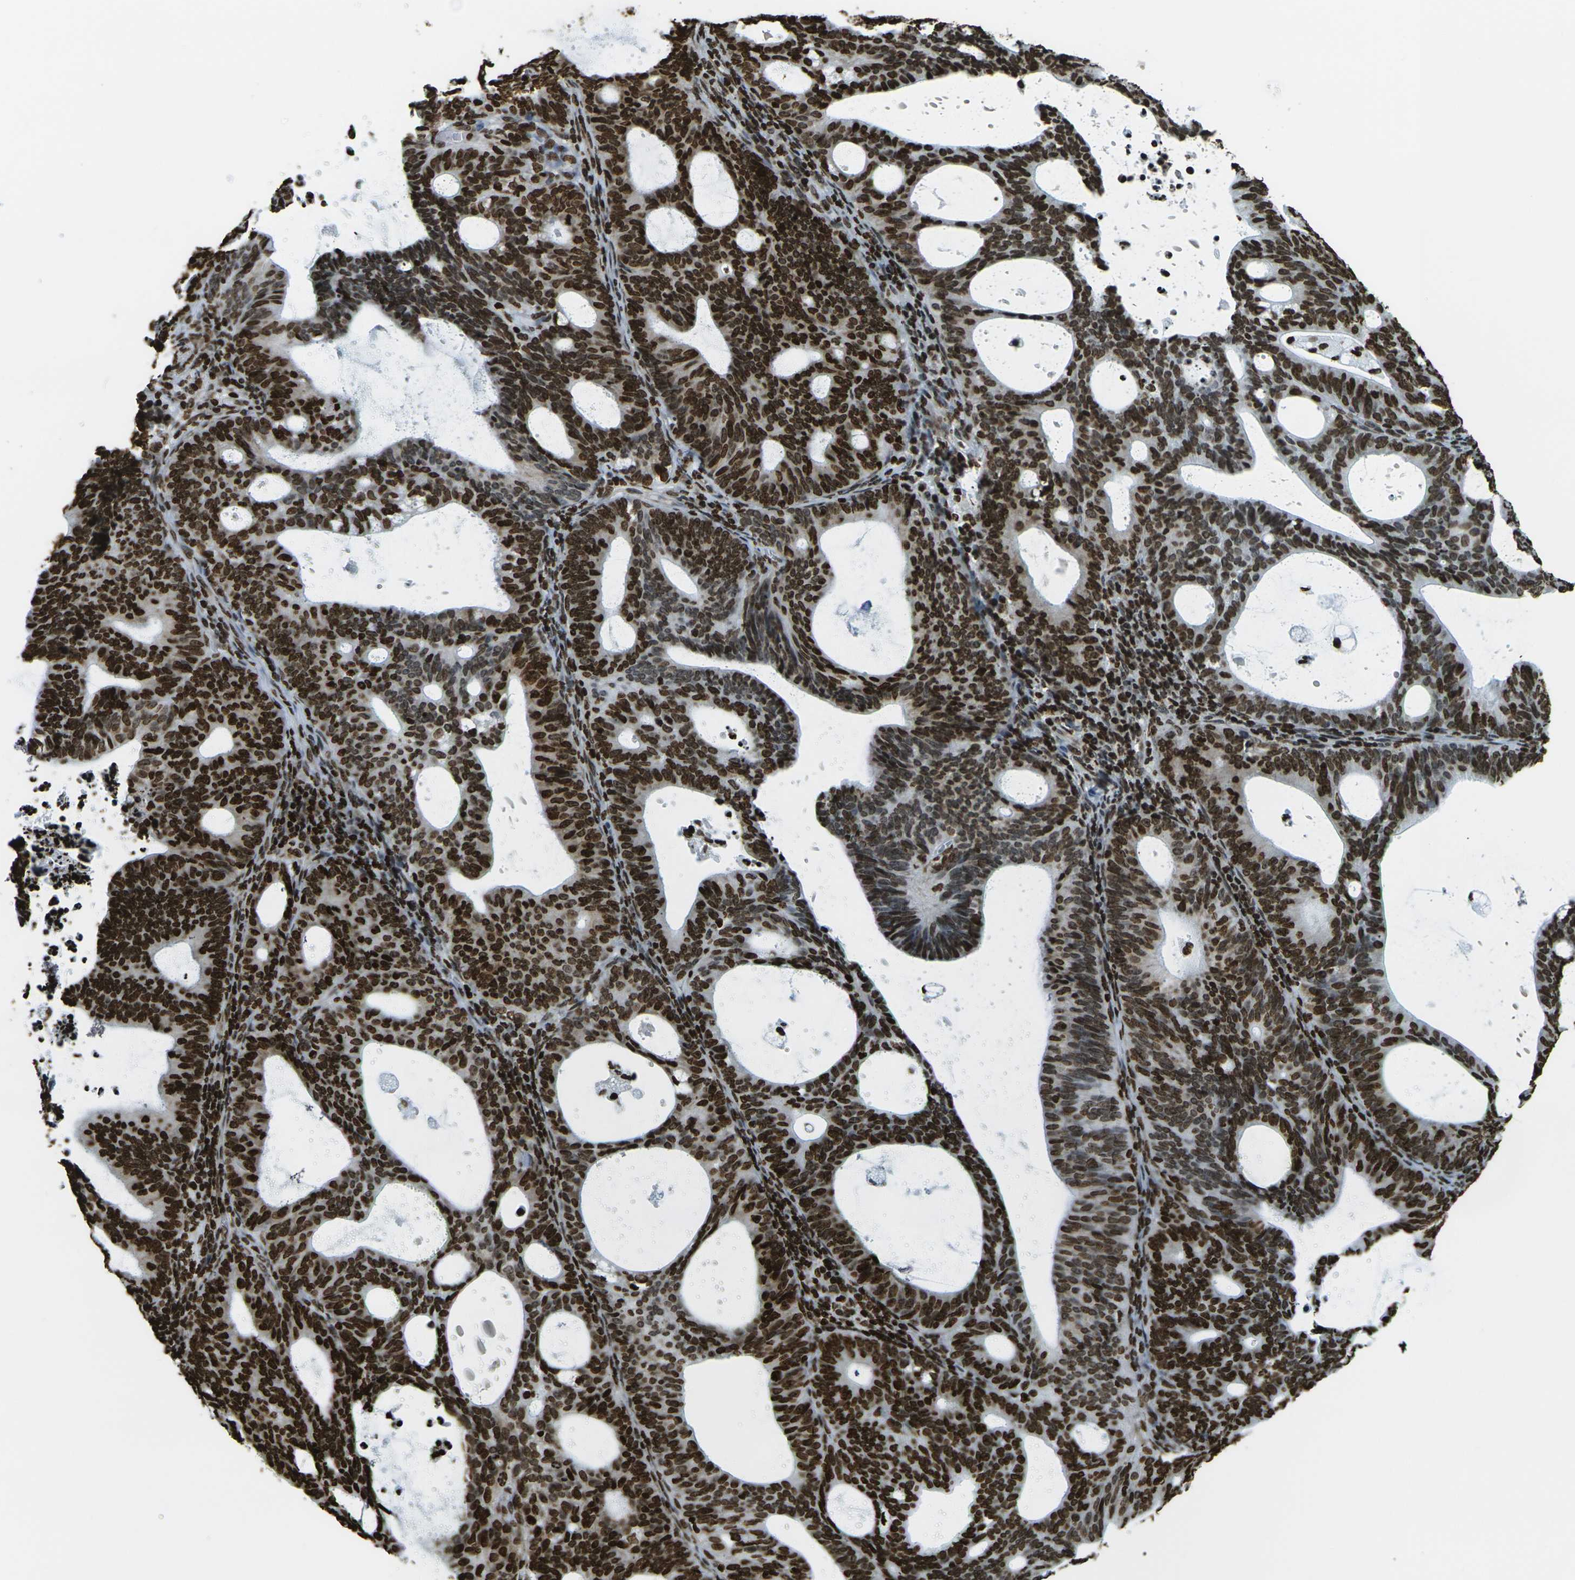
{"staining": {"intensity": "strong", "quantity": ">75%", "location": "nuclear"}, "tissue": "endometrial cancer", "cell_type": "Tumor cells", "image_type": "cancer", "snomed": [{"axis": "morphology", "description": "Adenocarcinoma, NOS"}, {"axis": "topography", "description": "Uterus"}], "caption": "IHC (DAB (3,3'-diaminobenzidine)) staining of human endometrial cancer displays strong nuclear protein expression in about >75% of tumor cells.", "gene": "H1-2", "patient": {"sex": "female", "age": 83}}